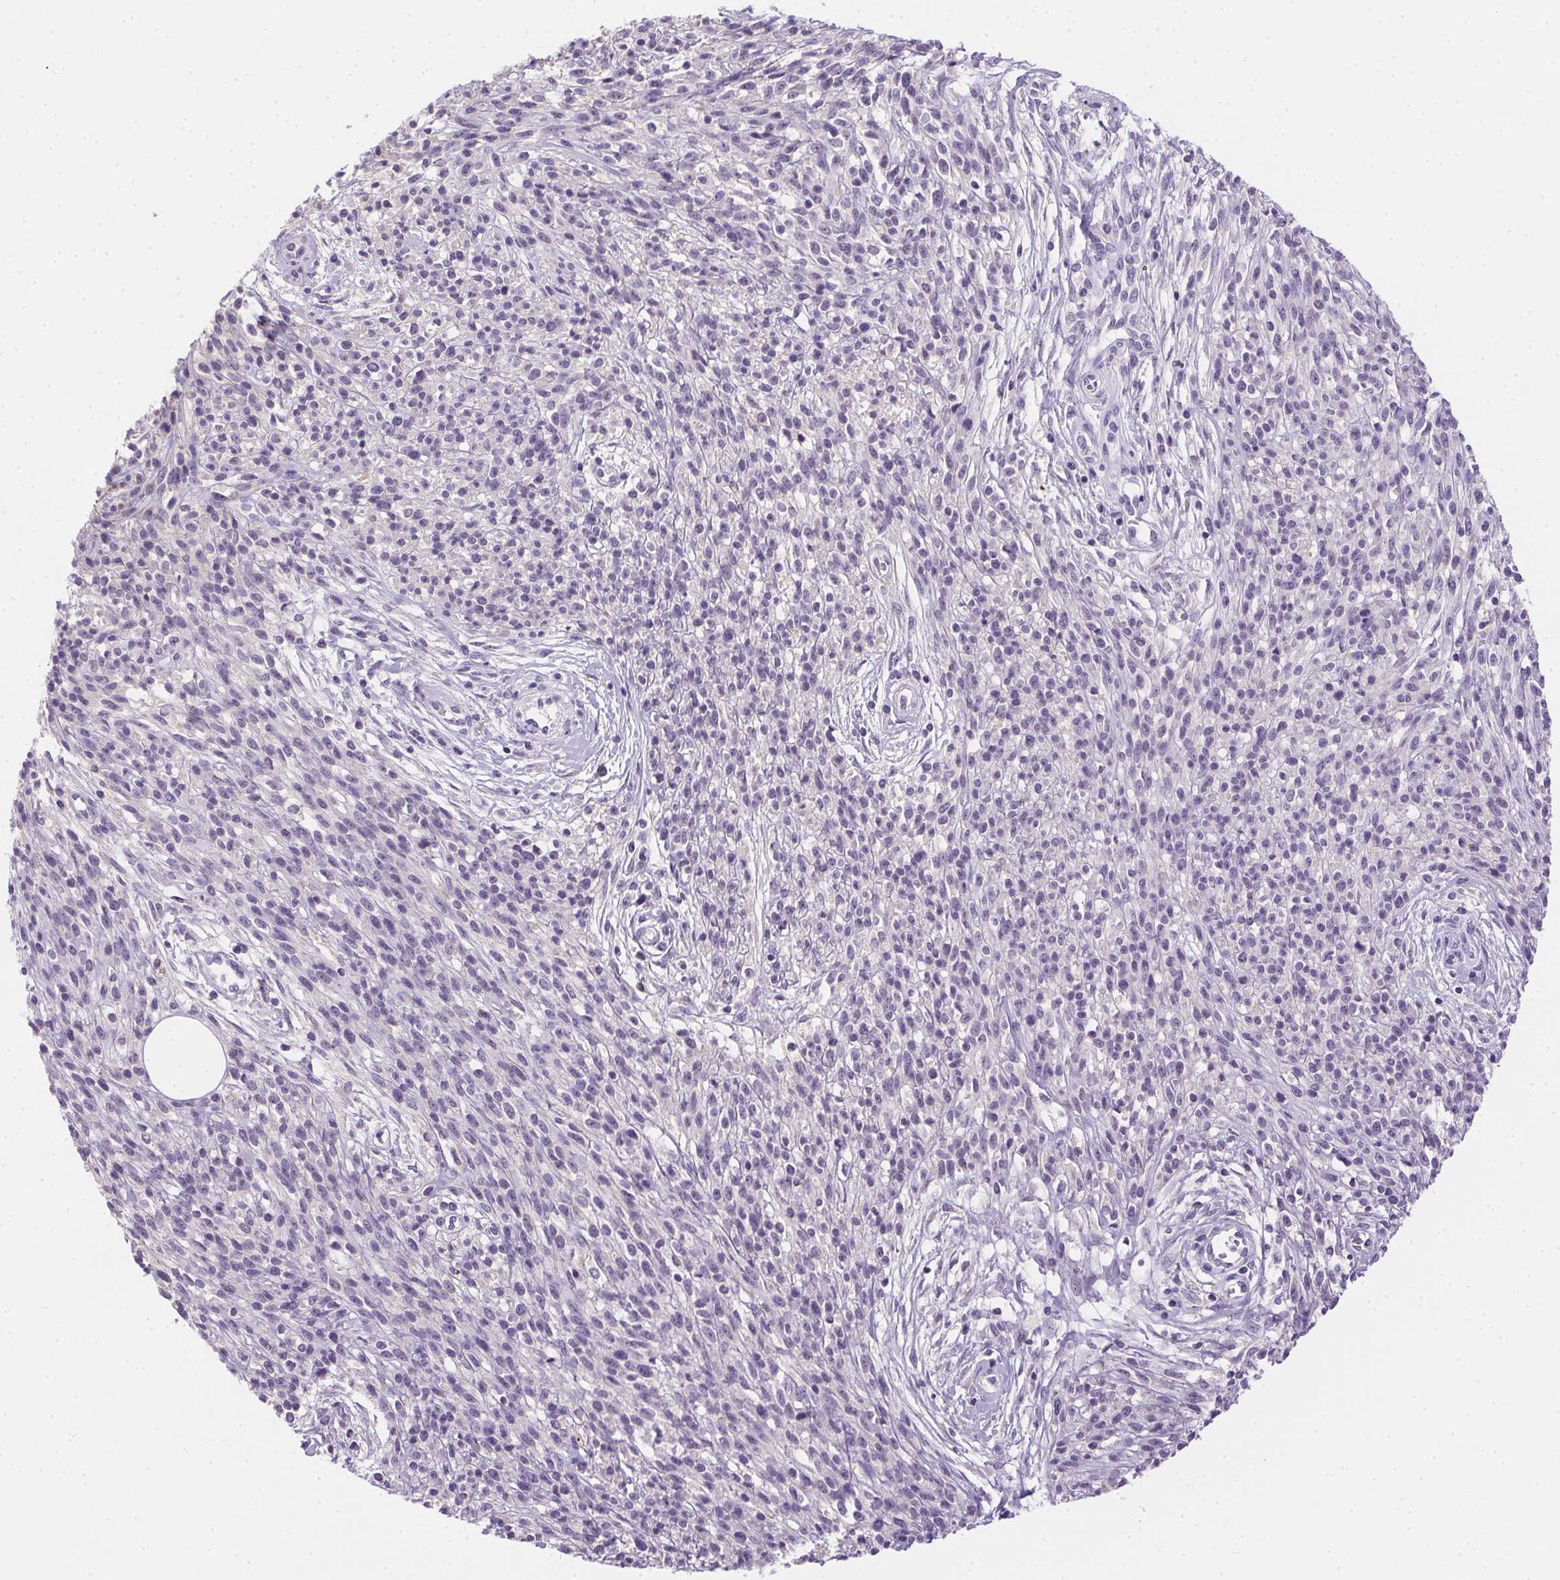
{"staining": {"intensity": "negative", "quantity": "none", "location": "none"}, "tissue": "melanoma", "cell_type": "Tumor cells", "image_type": "cancer", "snomed": [{"axis": "morphology", "description": "Malignant melanoma, NOS"}, {"axis": "topography", "description": "Skin"}, {"axis": "topography", "description": "Skin of trunk"}], "caption": "This is an IHC photomicrograph of human malignant melanoma. There is no staining in tumor cells.", "gene": "SSTR4", "patient": {"sex": "male", "age": 74}}